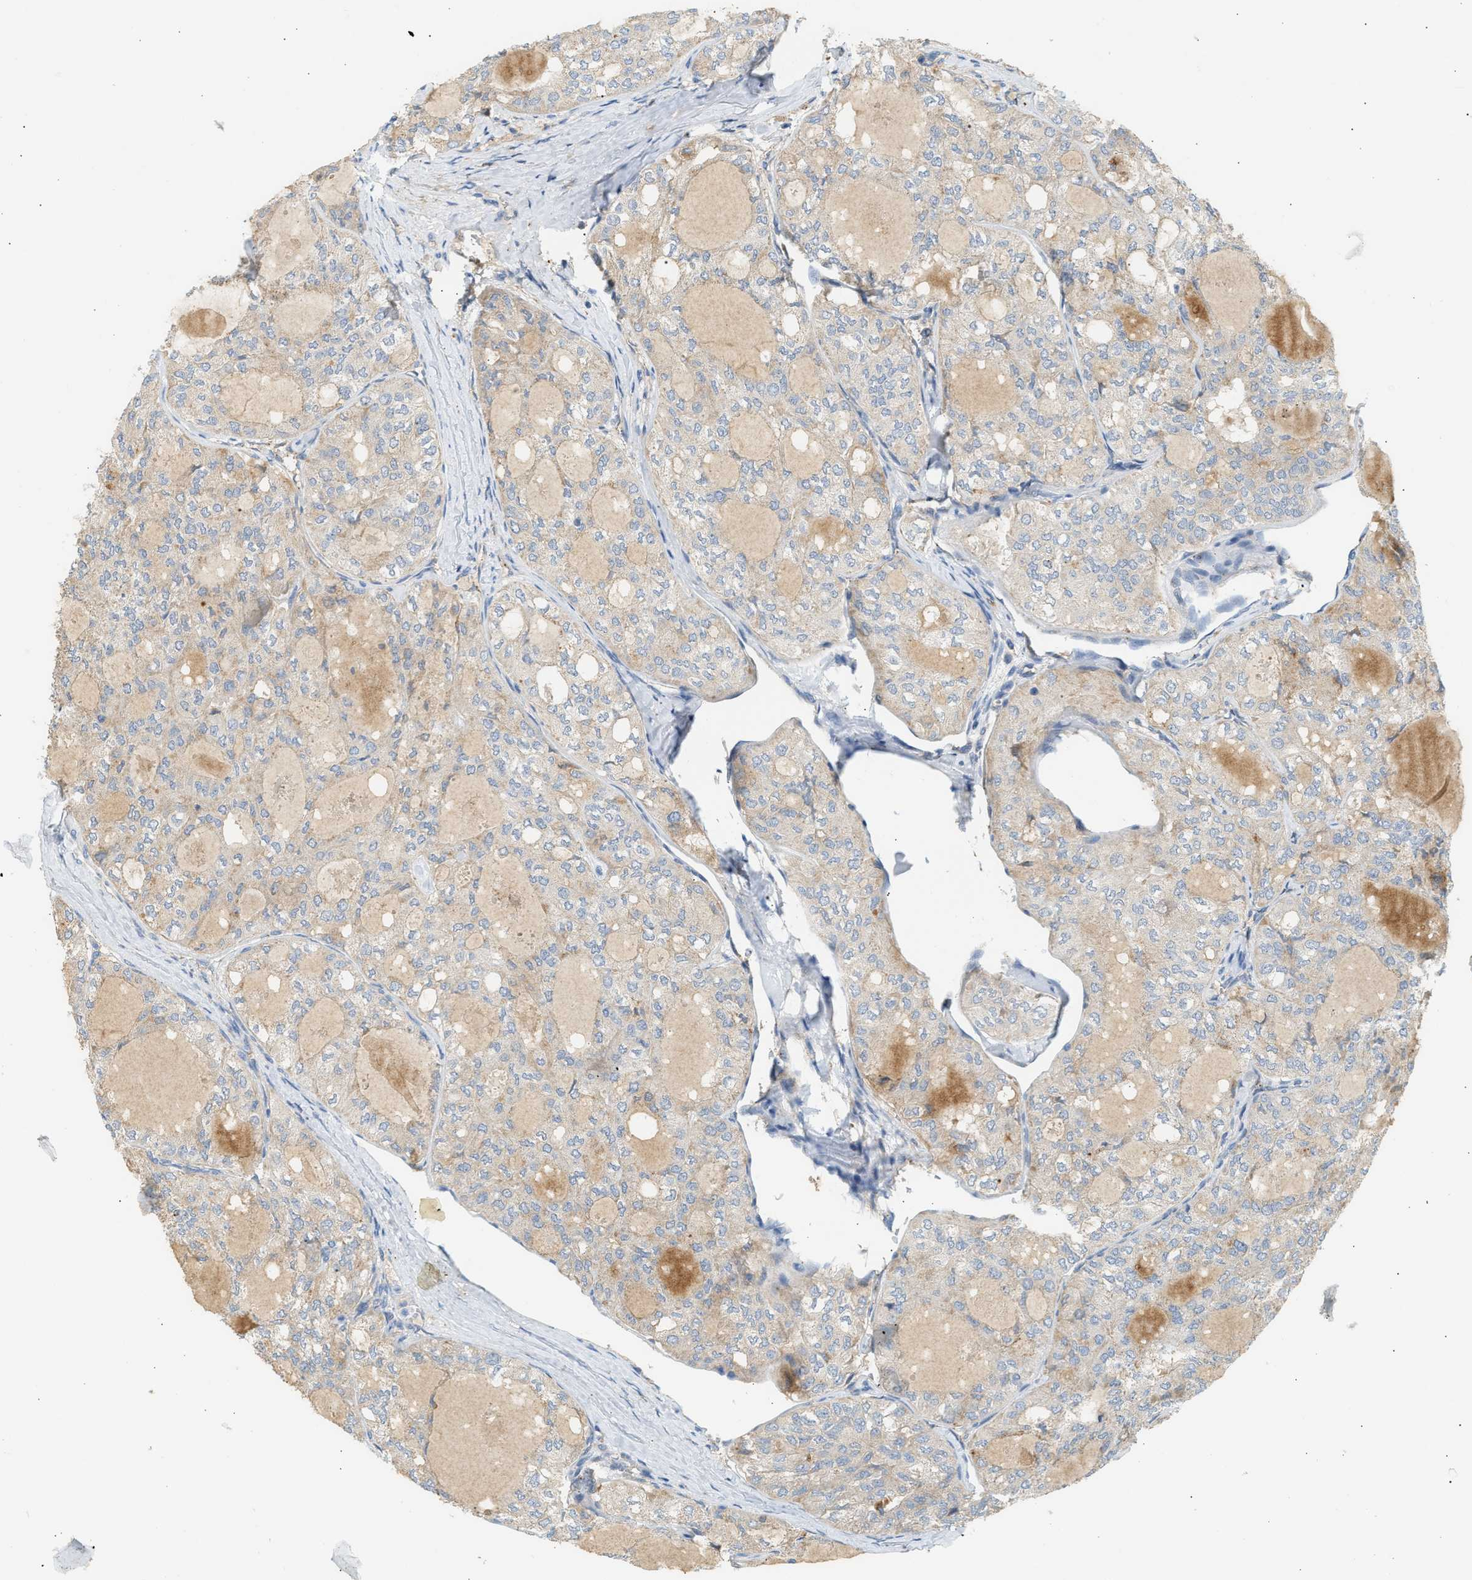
{"staining": {"intensity": "weak", "quantity": "<25%", "location": "cytoplasmic/membranous"}, "tissue": "thyroid cancer", "cell_type": "Tumor cells", "image_type": "cancer", "snomed": [{"axis": "morphology", "description": "Follicular adenoma carcinoma, NOS"}, {"axis": "topography", "description": "Thyroid gland"}], "caption": "Thyroid cancer was stained to show a protein in brown. There is no significant staining in tumor cells. (DAB (3,3'-diaminobenzidine) immunohistochemistry (IHC), high magnification).", "gene": "ENTHD1", "patient": {"sex": "male", "age": 75}}